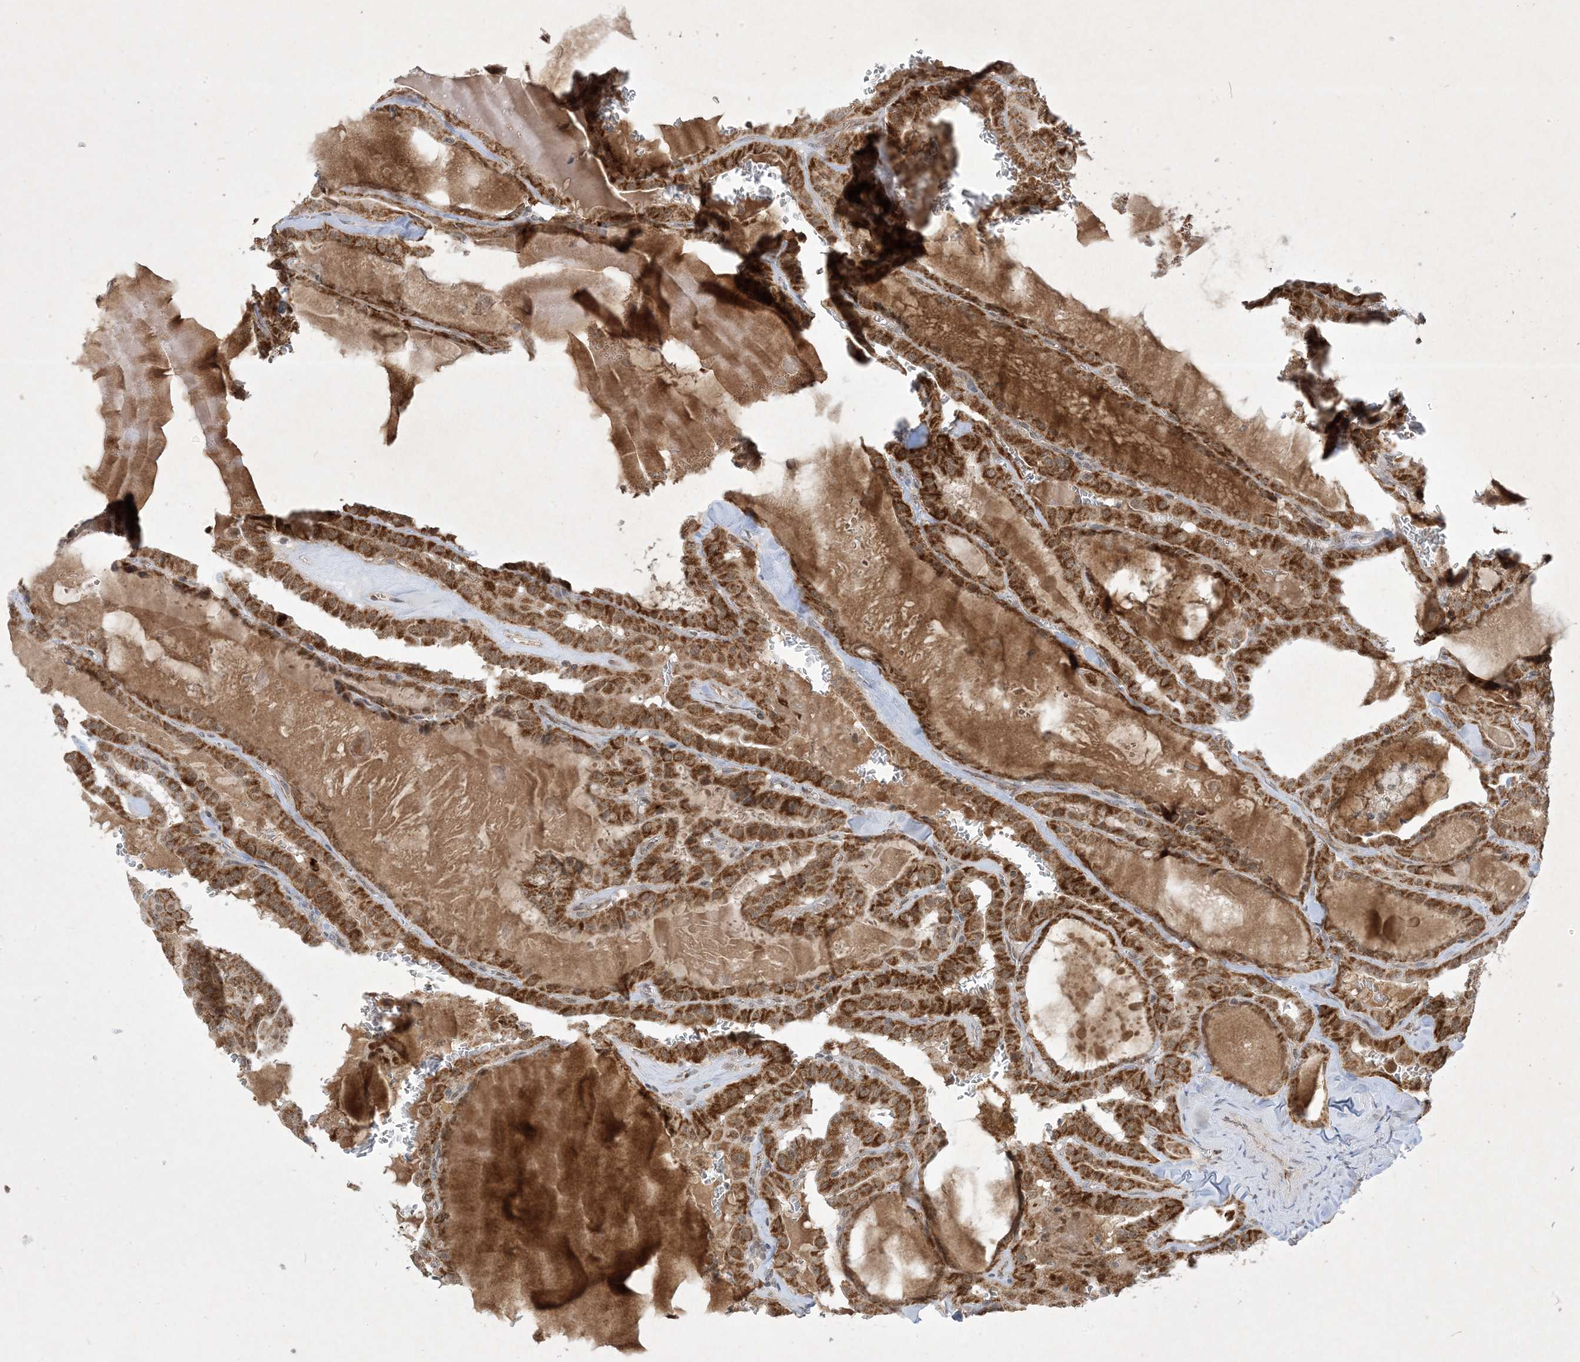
{"staining": {"intensity": "strong", "quantity": ">75%", "location": "cytoplasmic/membranous"}, "tissue": "thyroid cancer", "cell_type": "Tumor cells", "image_type": "cancer", "snomed": [{"axis": "morphology", "description": "Papillary adenocarcinoma, NOS"}, {"axis": "topography", "description": "Thyroid gland"}], "caption": "This is an image of immunohistochemistry (IHC) staining of thyroid papillary adenocarcinoma, which shows strong staining in the cytoplasmic/membranous of tumor cells.", "gene": "NDUFAF3", "patient": {"sex": "male", "age": 52}}